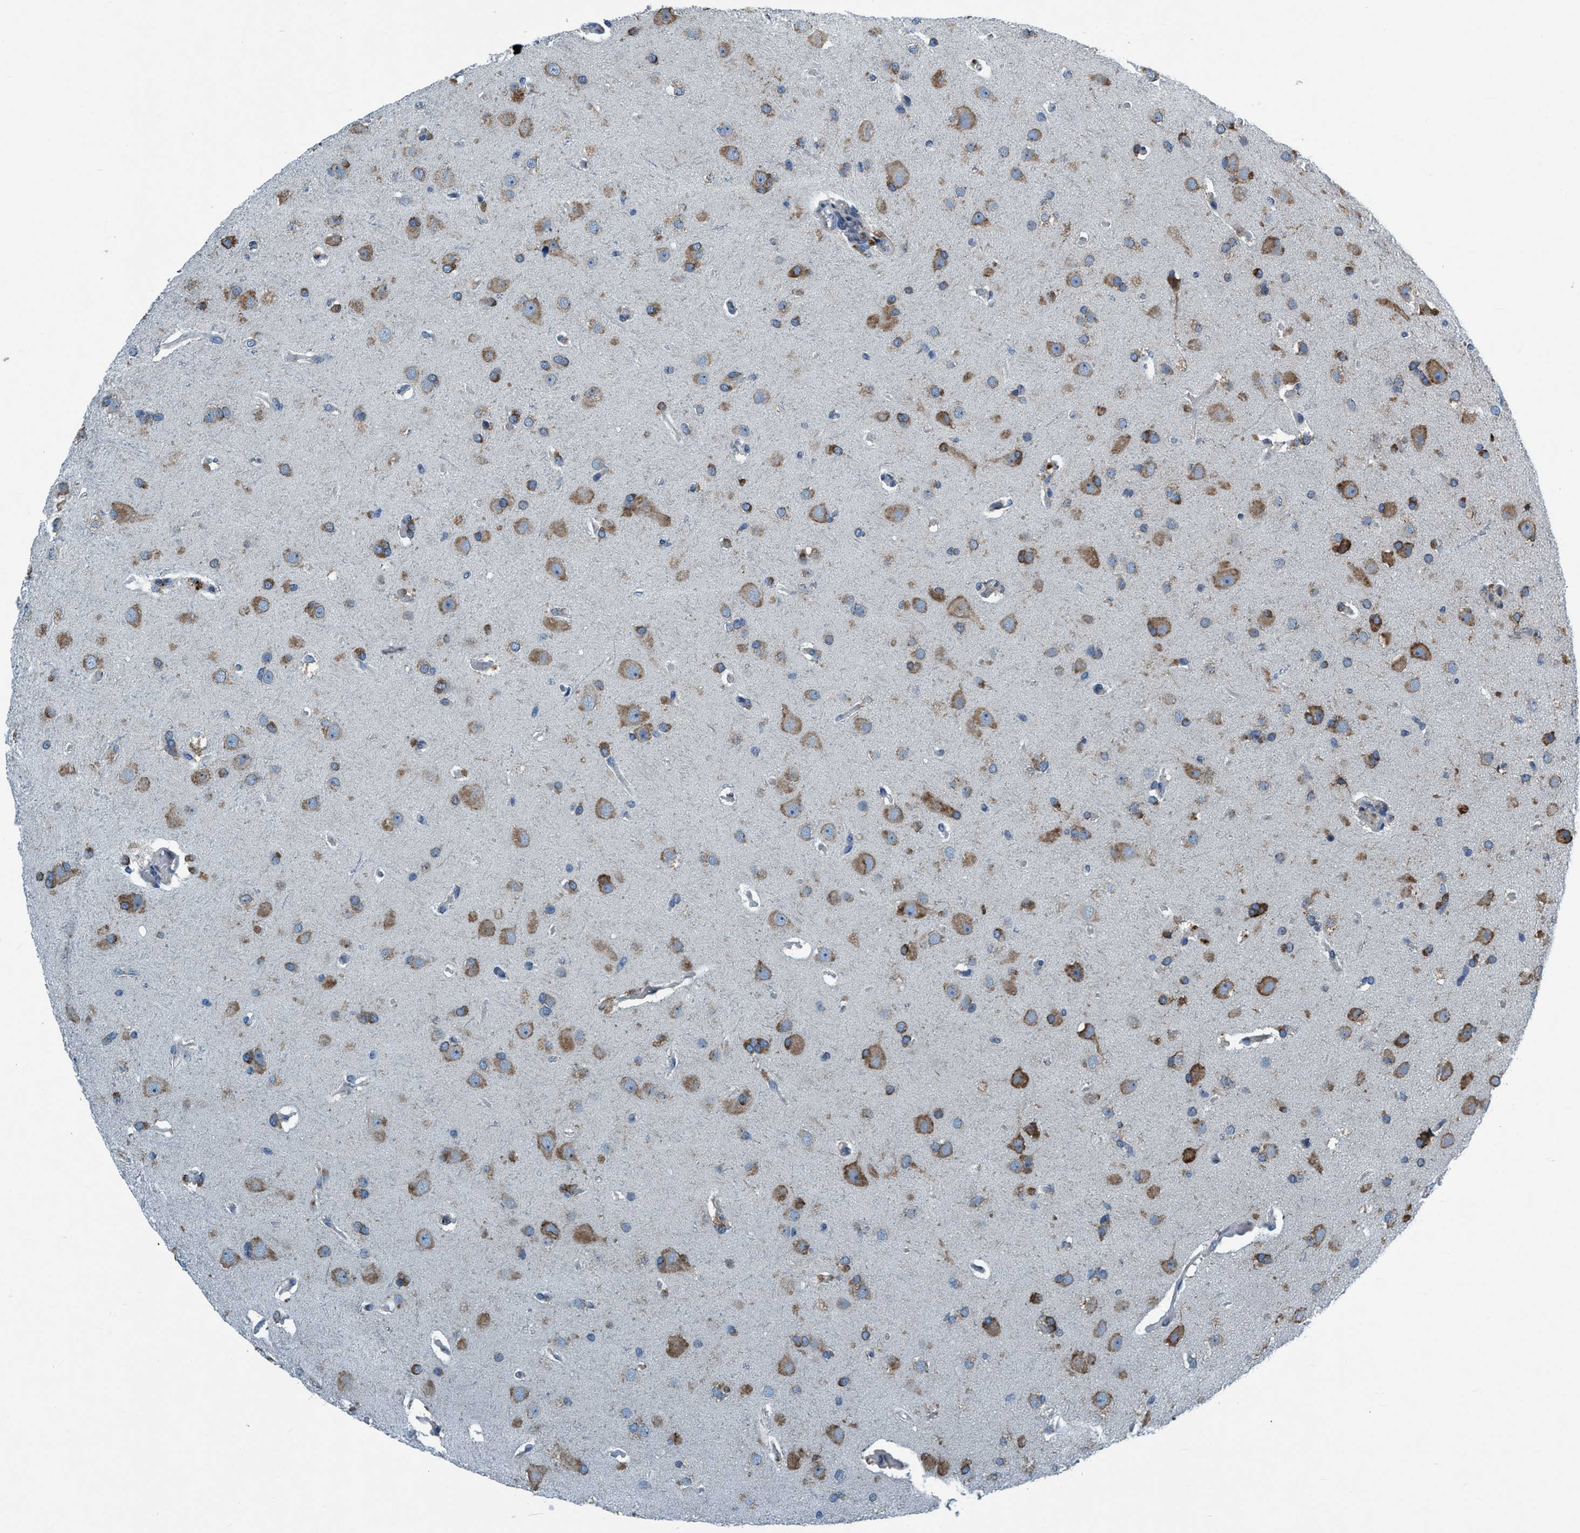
{"staining": {"intensity": "strong", "quantity": "25%-75%", "location": "cytoplasmic/membranous"}, "tissue": "glioma", "cell_type": "Tumor cells", "image_type": "cancer", "snomed": [{"axis": "morphology", "description": "Glioma, malignant, High grade"}, {"axis": "topography", "description": "Brain"}], "caption": "Immunohistochemistry (IHC) photomicrograph of human malignant high-grade glioma stained for a protein (brown), which exhibits high levels of strong cytoplasmic/membranous staining in approximately 25%-75% of tumor cells.", "gene": "ARMC9", "patient": {"sex": "female", "age": 58}}